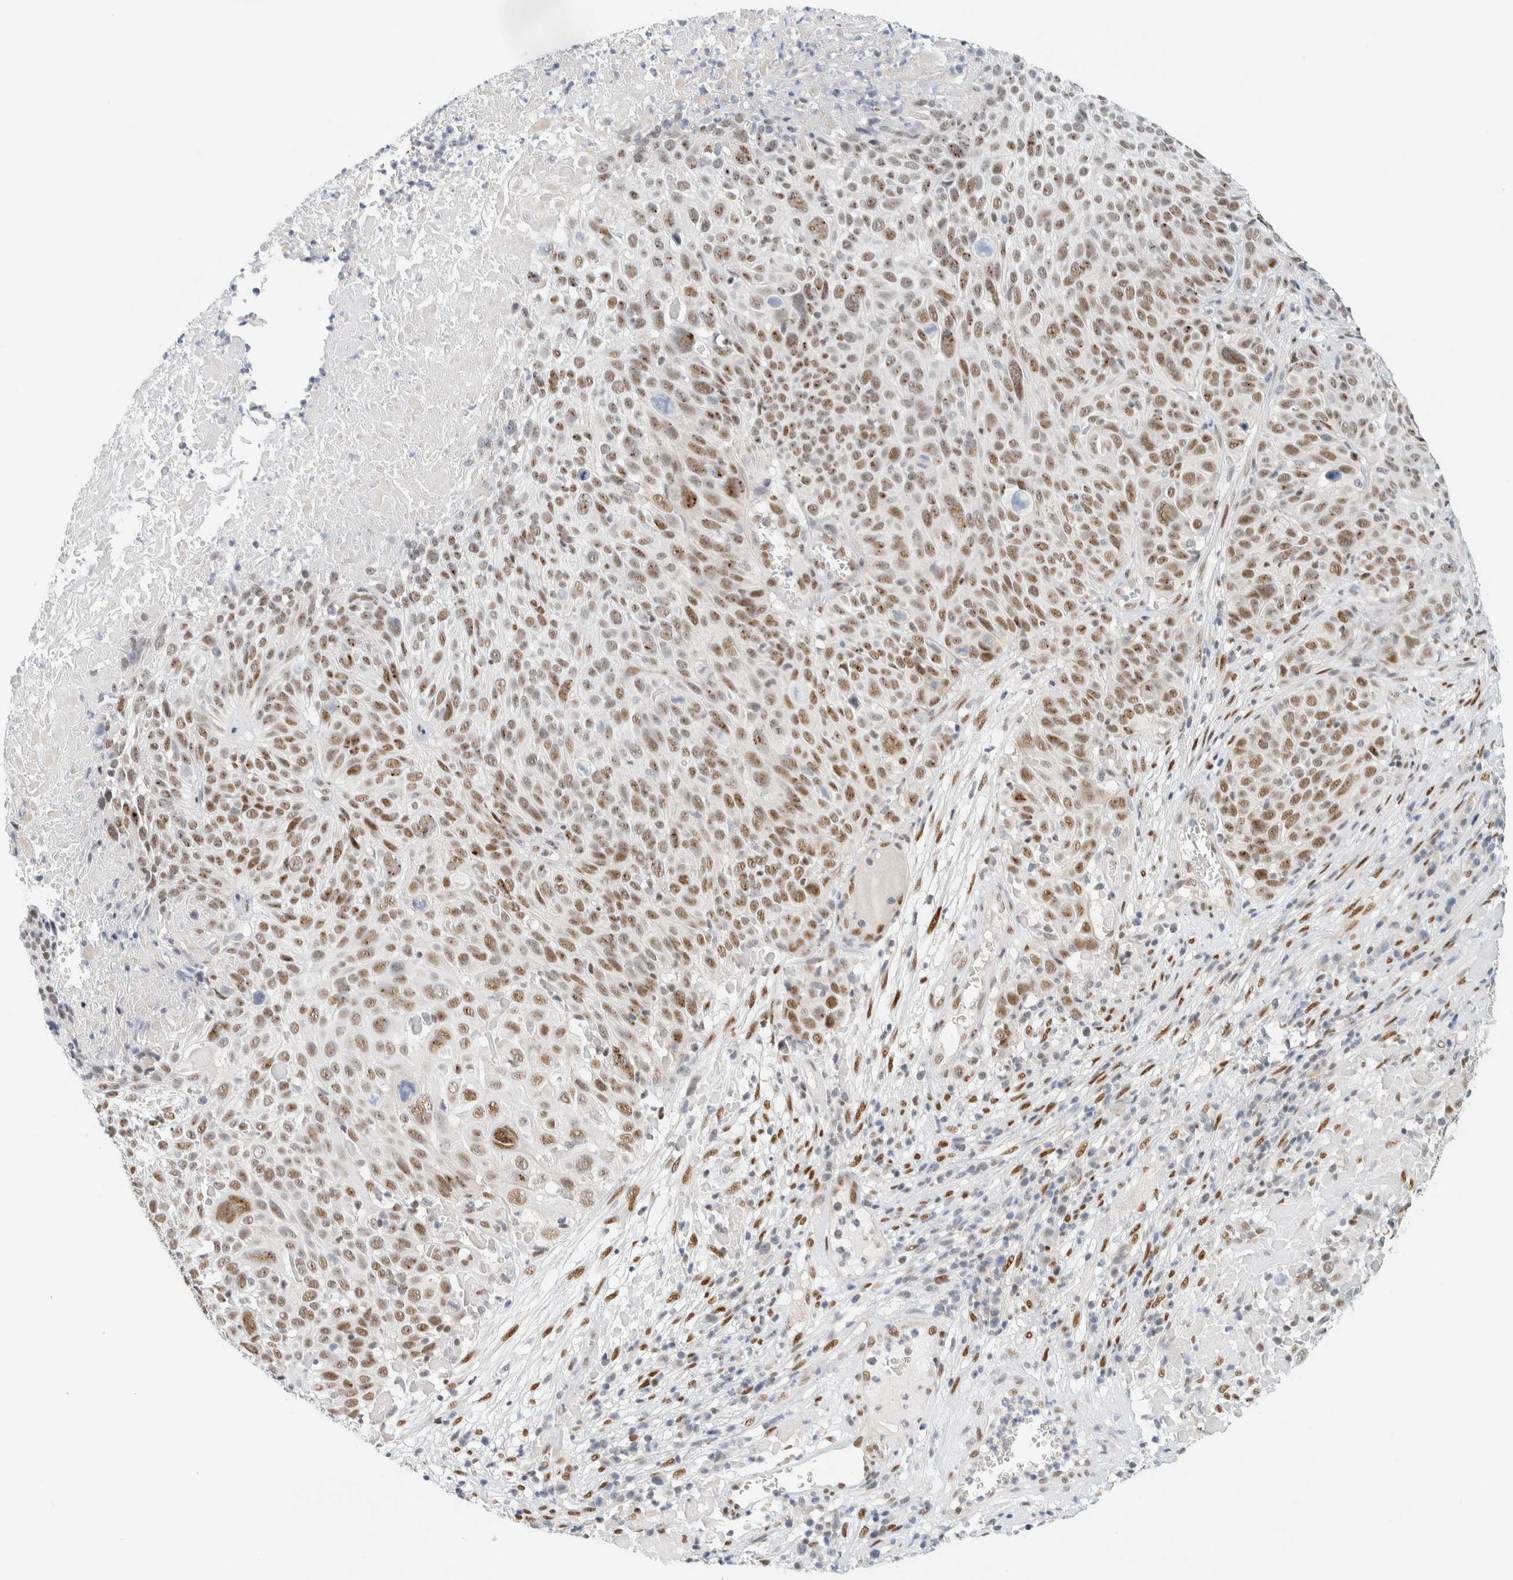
{"staining": {"intensity": "moderate", "quantity": ">75%", "location": "nuclear"}, "tissue": "cervical cancer", "cell_type": "Tumor cells", "image_type": "cancer", "snomed": [{"axis": "morphology", "description": "Squamous cell carcinoma, NOS"}, {"axis": "topography", "description": "Cervix"}], "caption": "This photomicrograph demonstrates immunohistochemistry staining of cervical squamous cell carcinoma, with medium moderate nuclear expression in about >75% of tumor cells.", "gene": "ZNF683", "patient": {"sex": "female", "age": 74}}